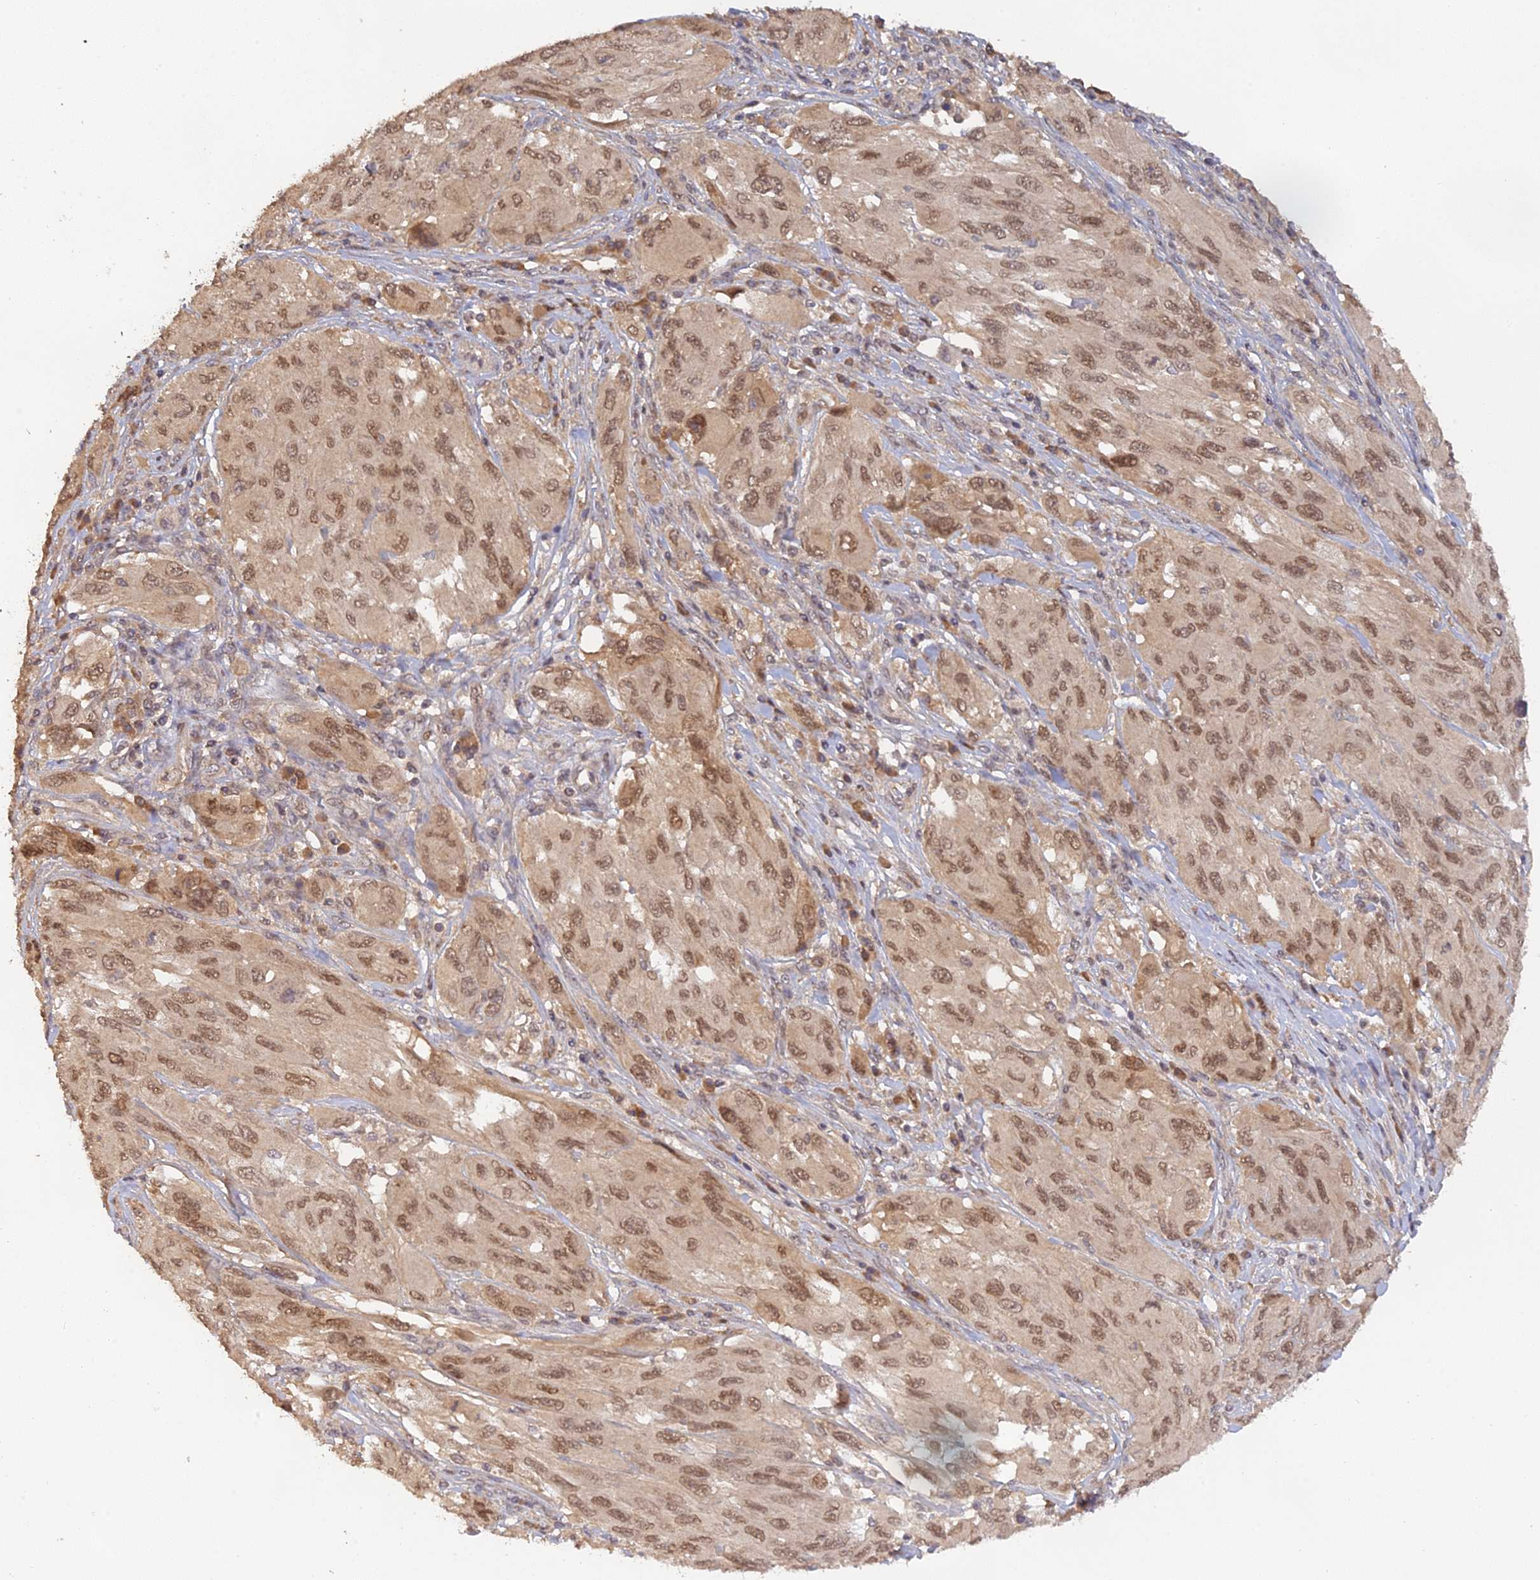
{"staining": {"intensity": "moderate", "quantity": ">75%", "location": "nuclear"}, "tissue": "melanoma", "cell_type": "Tumor cells", "image_type": "cancer", "snomed": [{"axis": "morphology", "description": "Malignant melanoma, NOS"}, {"axis": "topography", "description": "Skin"}], "caption": "Melanoma was stained to show a protein in brown. There is medium levels of moderate nuclear positivity in approximately >75% of tumor cells. (DAB = brown stain, brightfield microscopy at high magnification).", "gene": "ZNF436", "patient": {"sex": "female", "age": 91}}